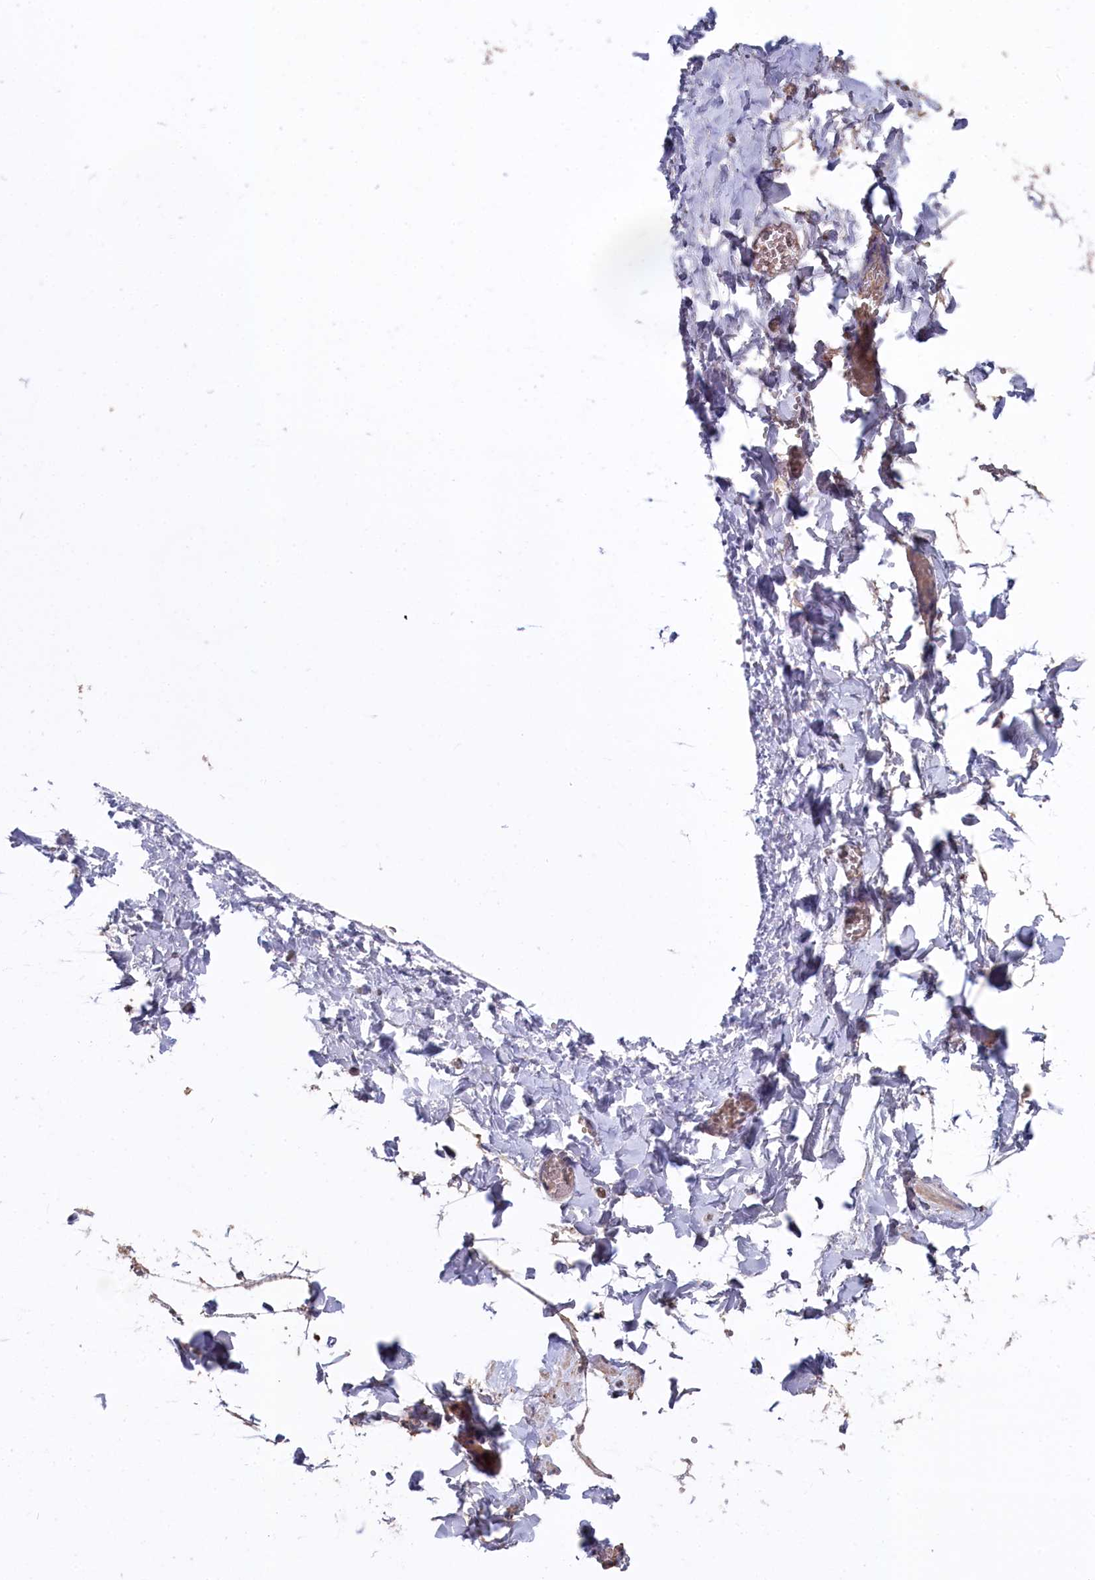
{"staining": {"intensity": "weak", "quantity": "<25%", "location": "cytoplasmic/membranous"}, "tissue": "adipose tissue", "cell_type": "Adipocytes", "image_type": "normal", "snomed": [{"axis": "morphology", "description": "Normal tissue, NOS"}, {"axis": "topography", "description": "Gallbladder"}, {"axis": "topography", "description": "Peripheral nerve tissue"}], "caption": "Photomicrograph shows no significant protein staining in adipocytes of unremarkable adipose tissue. The staining was performed using DAB to visualize the protein expression in brown, while the nuclei were stained in blue with hematoxylin (Magnification: 20x).", "gene": "SLC12A4", "patient": {"sex": "male", "age": 38}}